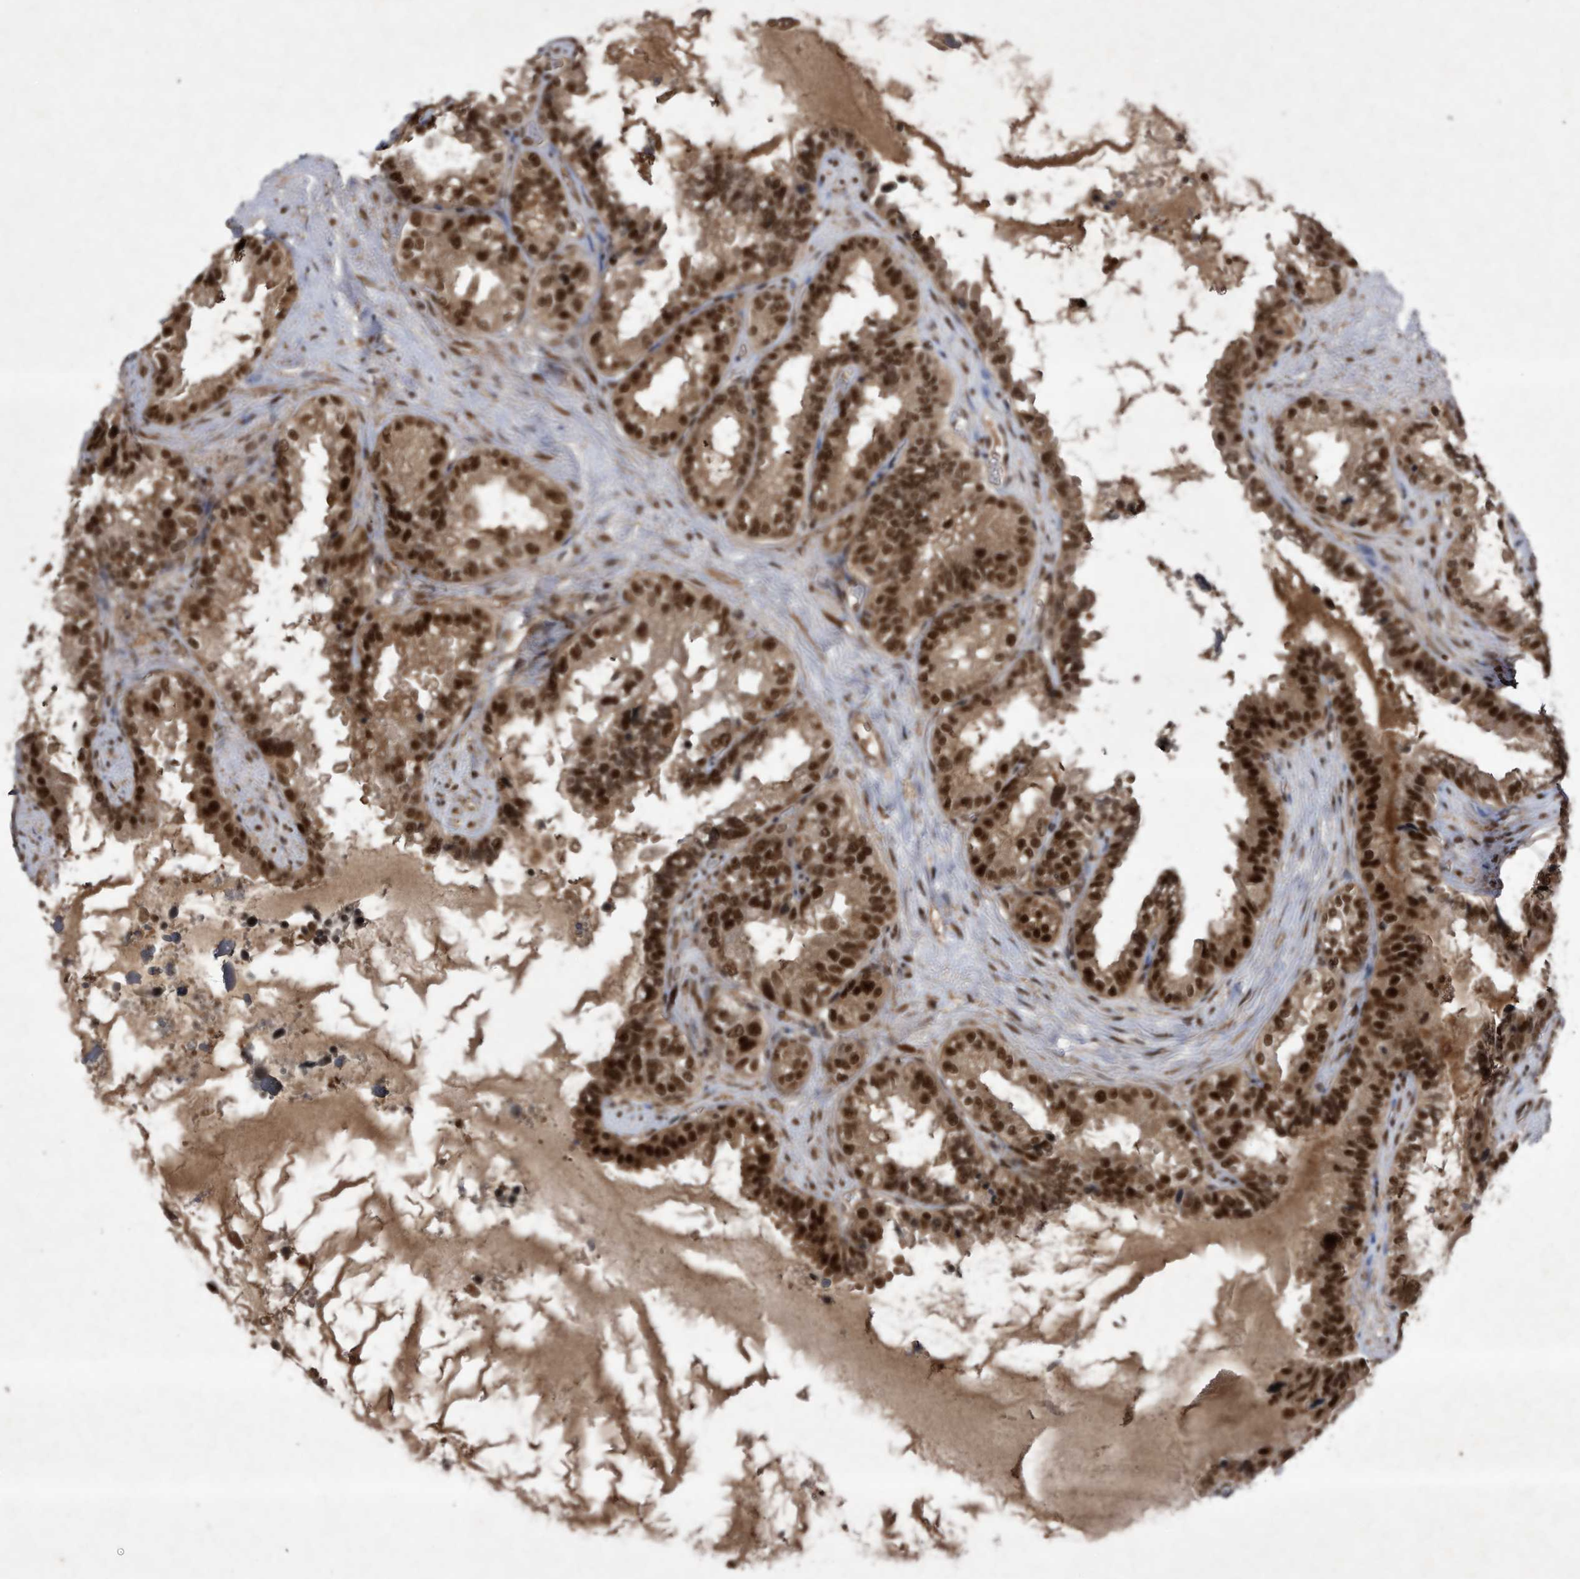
{"staining": {"intensity": "strong", "quantity": ">75%", "location": "cytoplasmic/membranous,nuclear"}, "tissue": "seminal vesicle", "cell_type": "Glandular cells", "image_type": "normal", "snomed": [{"axis": "morphology", "description": "Normal tissue, NOS"}, {"axis": "topography", "description": "Seminal veicle"}], "caption": "Unremarkable seminal vesicle reveals strong cytoplasmic/membranous,nuclear expression in about >75% of glandular cells.", "gene": "RAD23B", "patient": {"sex": "male", "age": 80}}